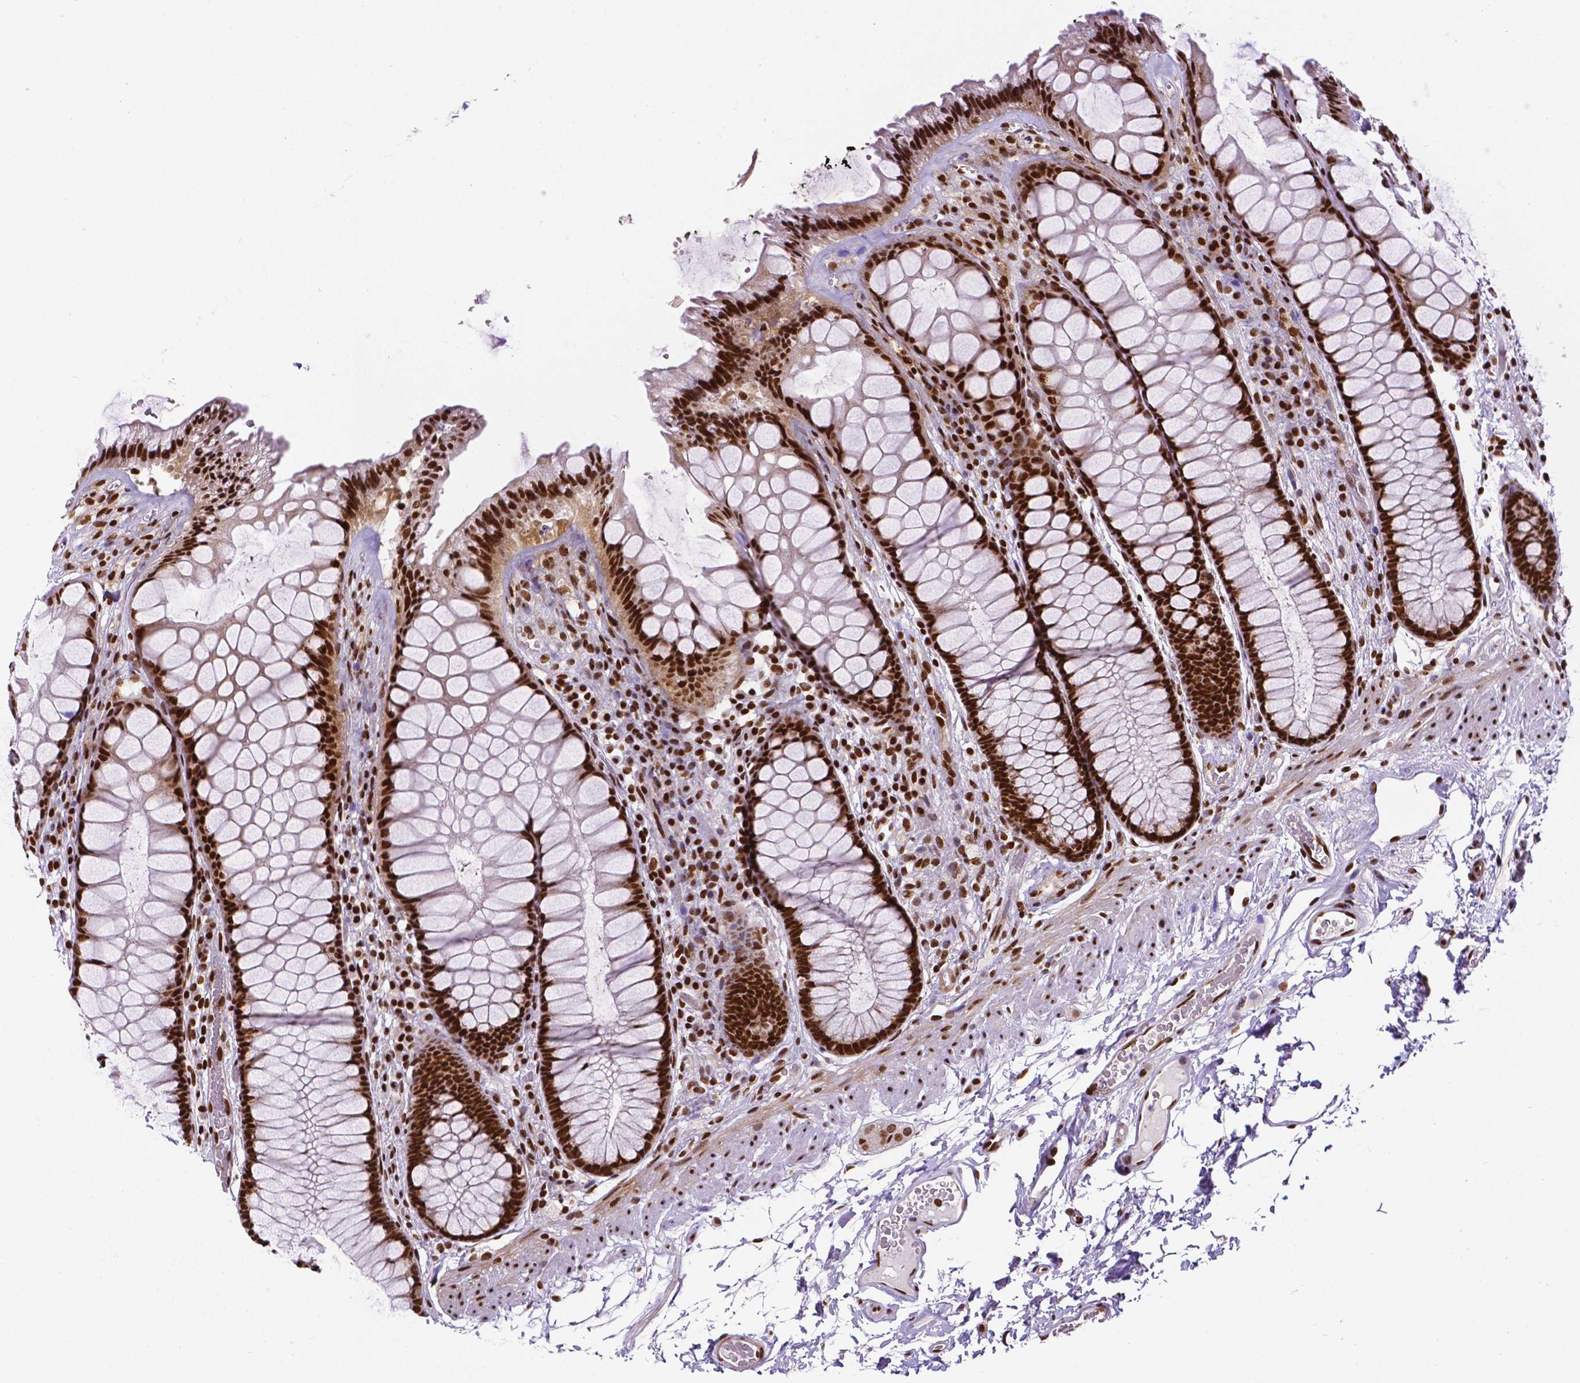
{"staining": {"intensity": "strong", "quantity": ">75%", "location": "nuclear"}, "tissue": "rectum", "cell_type": "Glandular cells", "image_type": "normal", "snomed": [{"axis": "morphology", "description": "Normal tissue, NOS"}, {"axis": "topography", "description": "Rectum"}], "caption": "Immunohistochemistry of normal rectum demonstrates high levels of strong nuclear staining in about >75% of glandular cells.", "gene": "CTCF", "patient": {"sex": "female", "age": 62}}